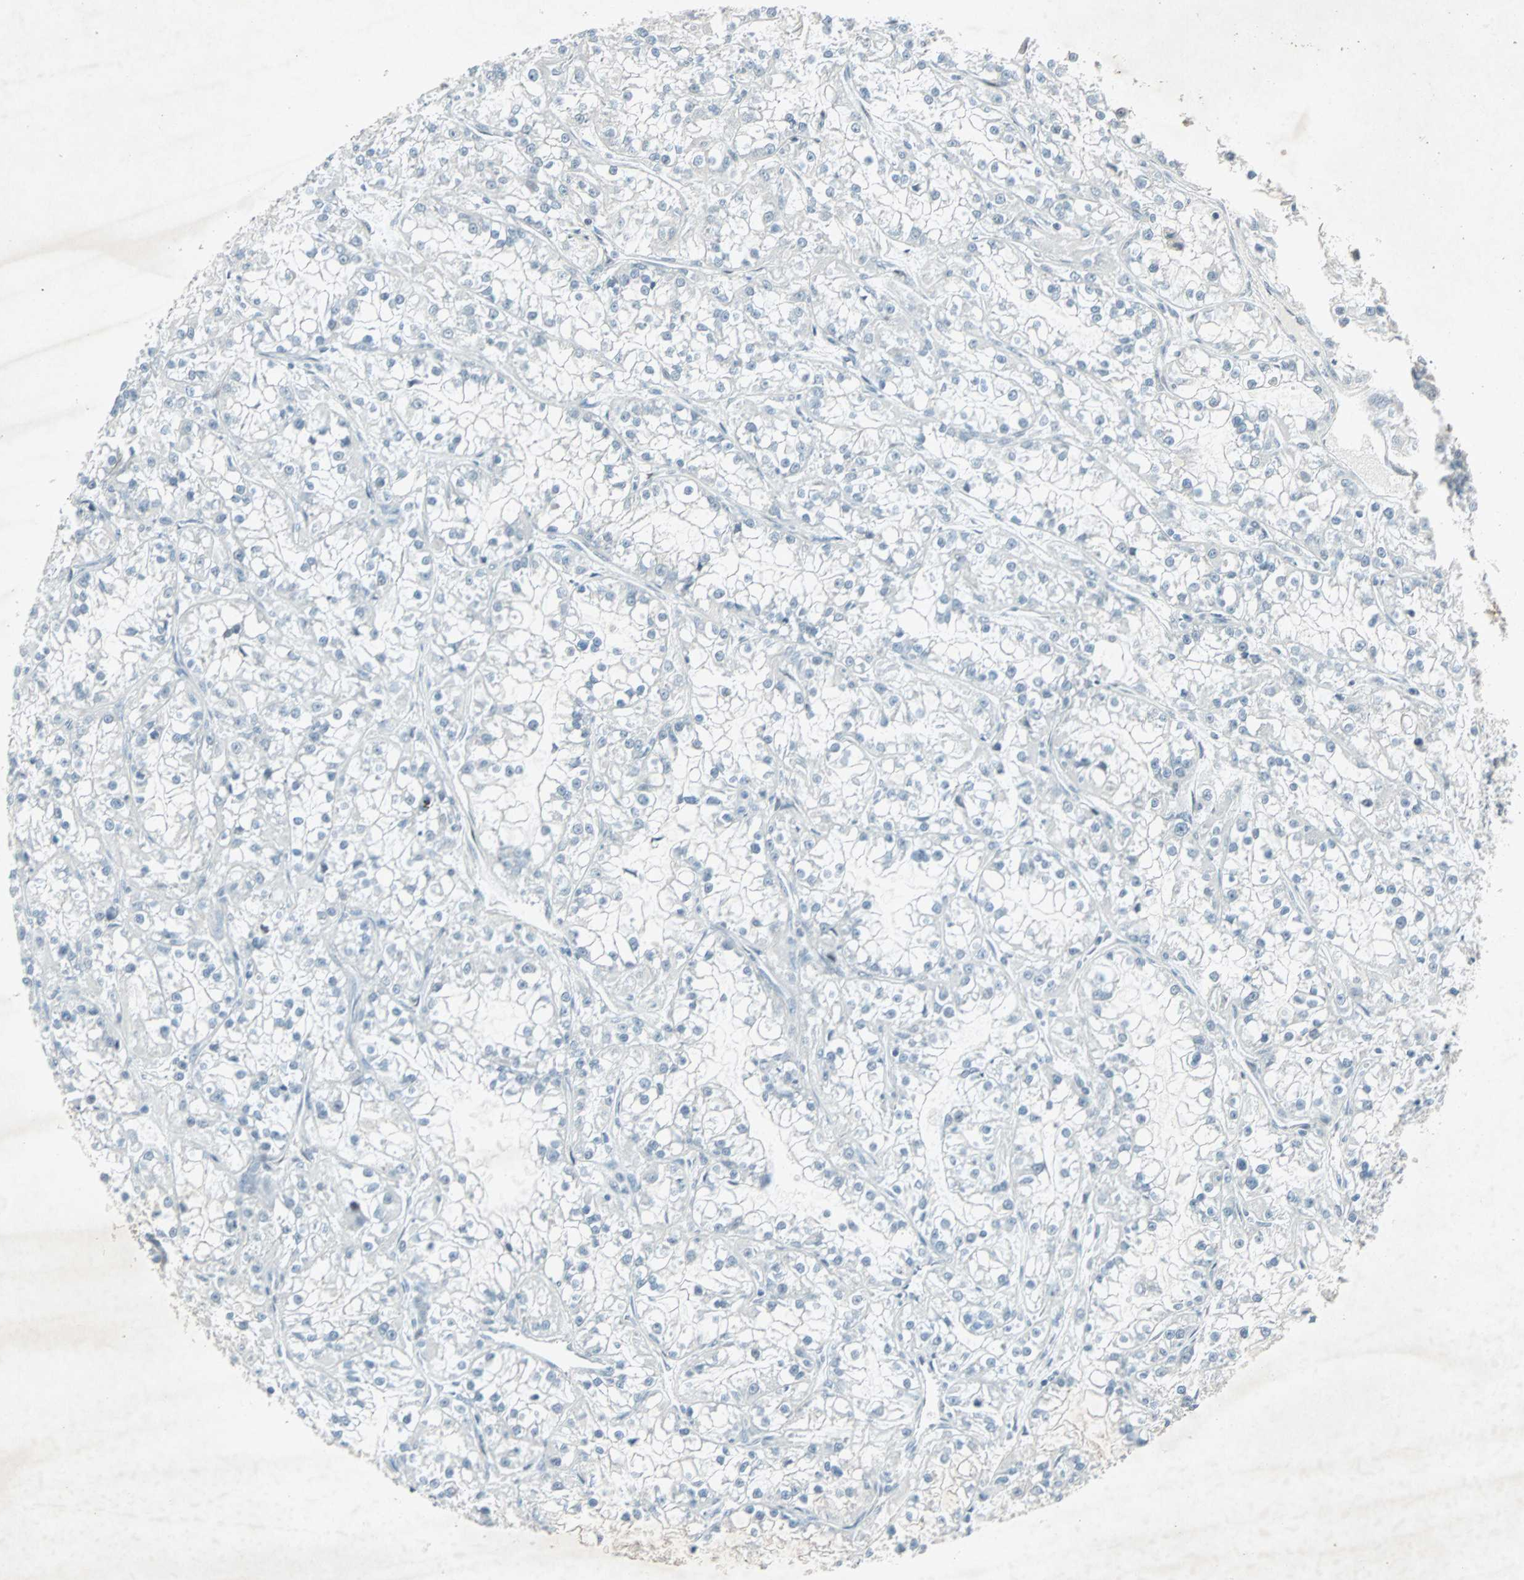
{"staining": {"intensity": "negative", "quantity": "none", "location": "none"}, "tissue": "renal cancer", "cell_type": "Tumor cells", "image_type": "cancer", "snomed": [{"axis": "morphology", "description": "Adenocarcinoma, NOS"}, {"axis": "topography", "description": "Kidney"}], "caption": "Photomicrograph shows no significant protein positivity in tumor cells of renal adenocarcinoma.", "gene": "LANCL3", "patient": {"sex": "female", "age": 52}}